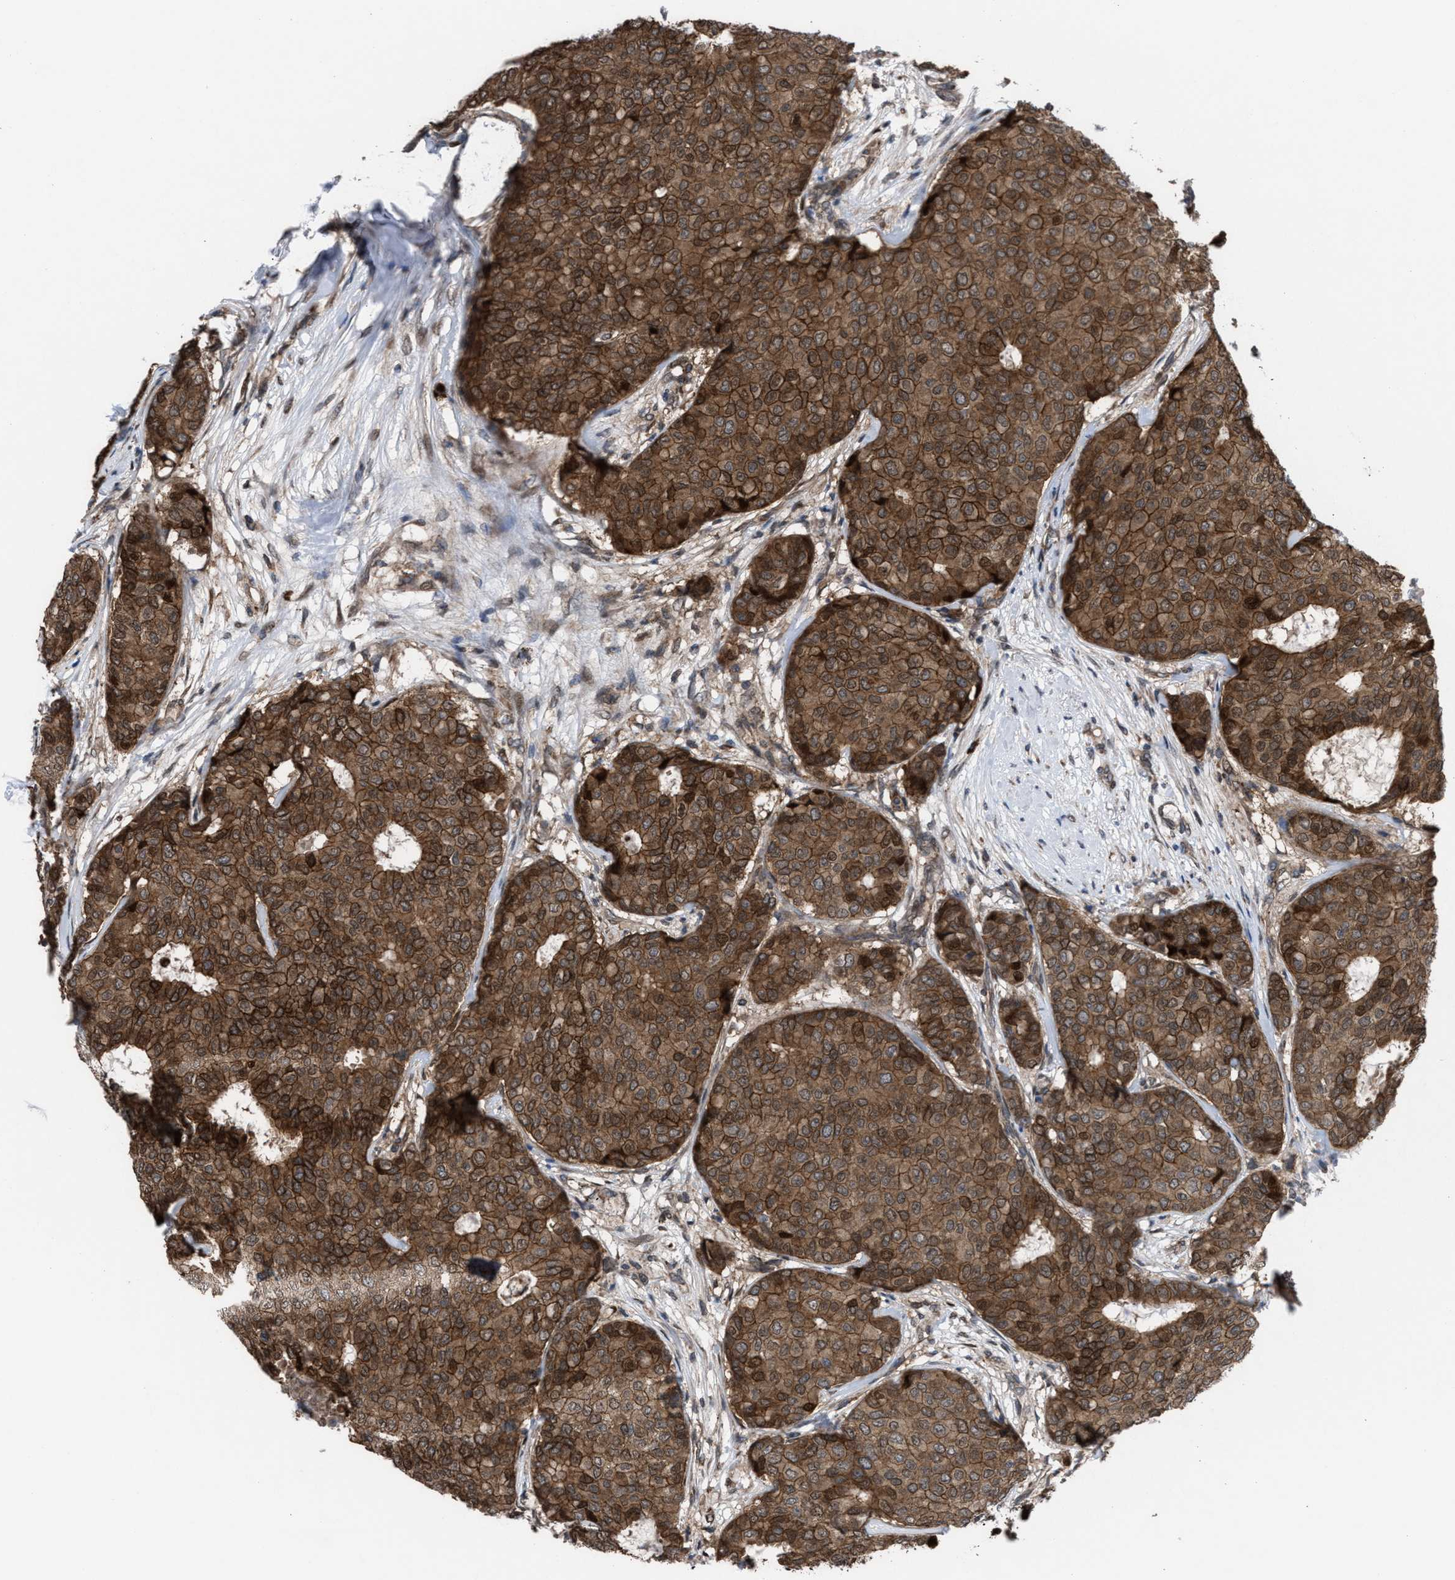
{"staining": {"intensity": "moderate", "quantity": ">75%", "location": "cytoplasmic/membranous"}, "tissue": "breast cancer", "cell_type": "Tumor cells", "image_type": "cancer", "snomed": [{"axis": "morphology", "description": "Duct carcinoma"}, {"axis": "topography", "description": "Breast"}], "caption": "Brown immunohistochemical staining in human breast invasive ductal carcinoma demonstrates moderate cytoplasmic/membranous positivity in approximately >75% of tumor cells.", "gene": "TP53BP2", "patient": {"sex": "female", "age": 75}}